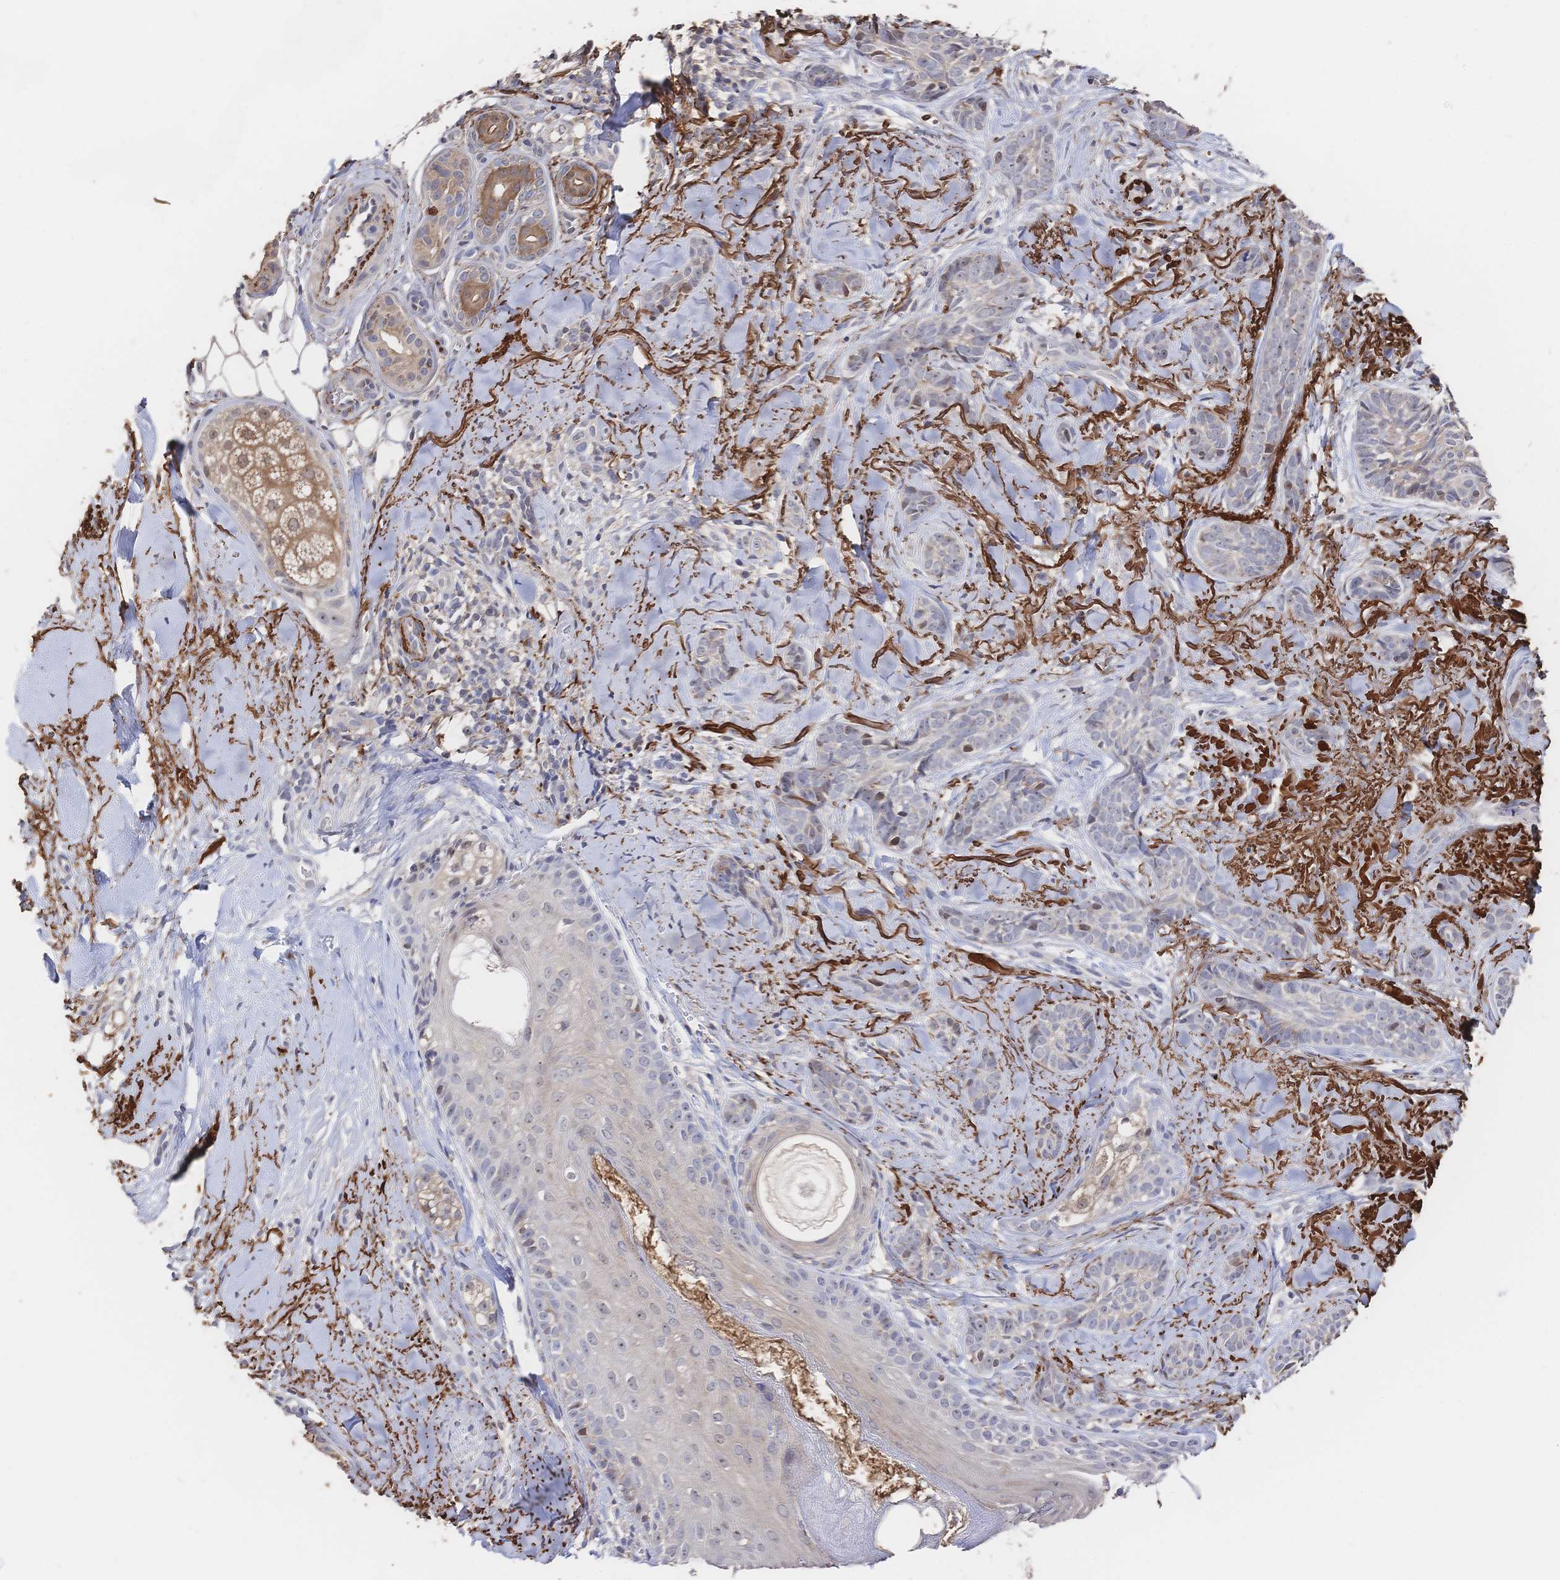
{"staining": {"intensity": "negative", "quantity": "none", "location": "none"}, "tissue": "skin cancer", "cell_type": "Tumor cells", "image_type": "cancer", "snomed": [{"axis": "morphology", "description": "Basal cell carcinoma"}, {"axis": "morphology", "description": "BCC, high aggressive"}, {"axis": "topography", "description": "Skin"}], "caption": "An image of bcc,  high aggressive (skin) stained for a protein exhibits no brown staining in tumor cells.", "gene": "DNAJA4", "patient": {"sex": "female", "age": 79}}